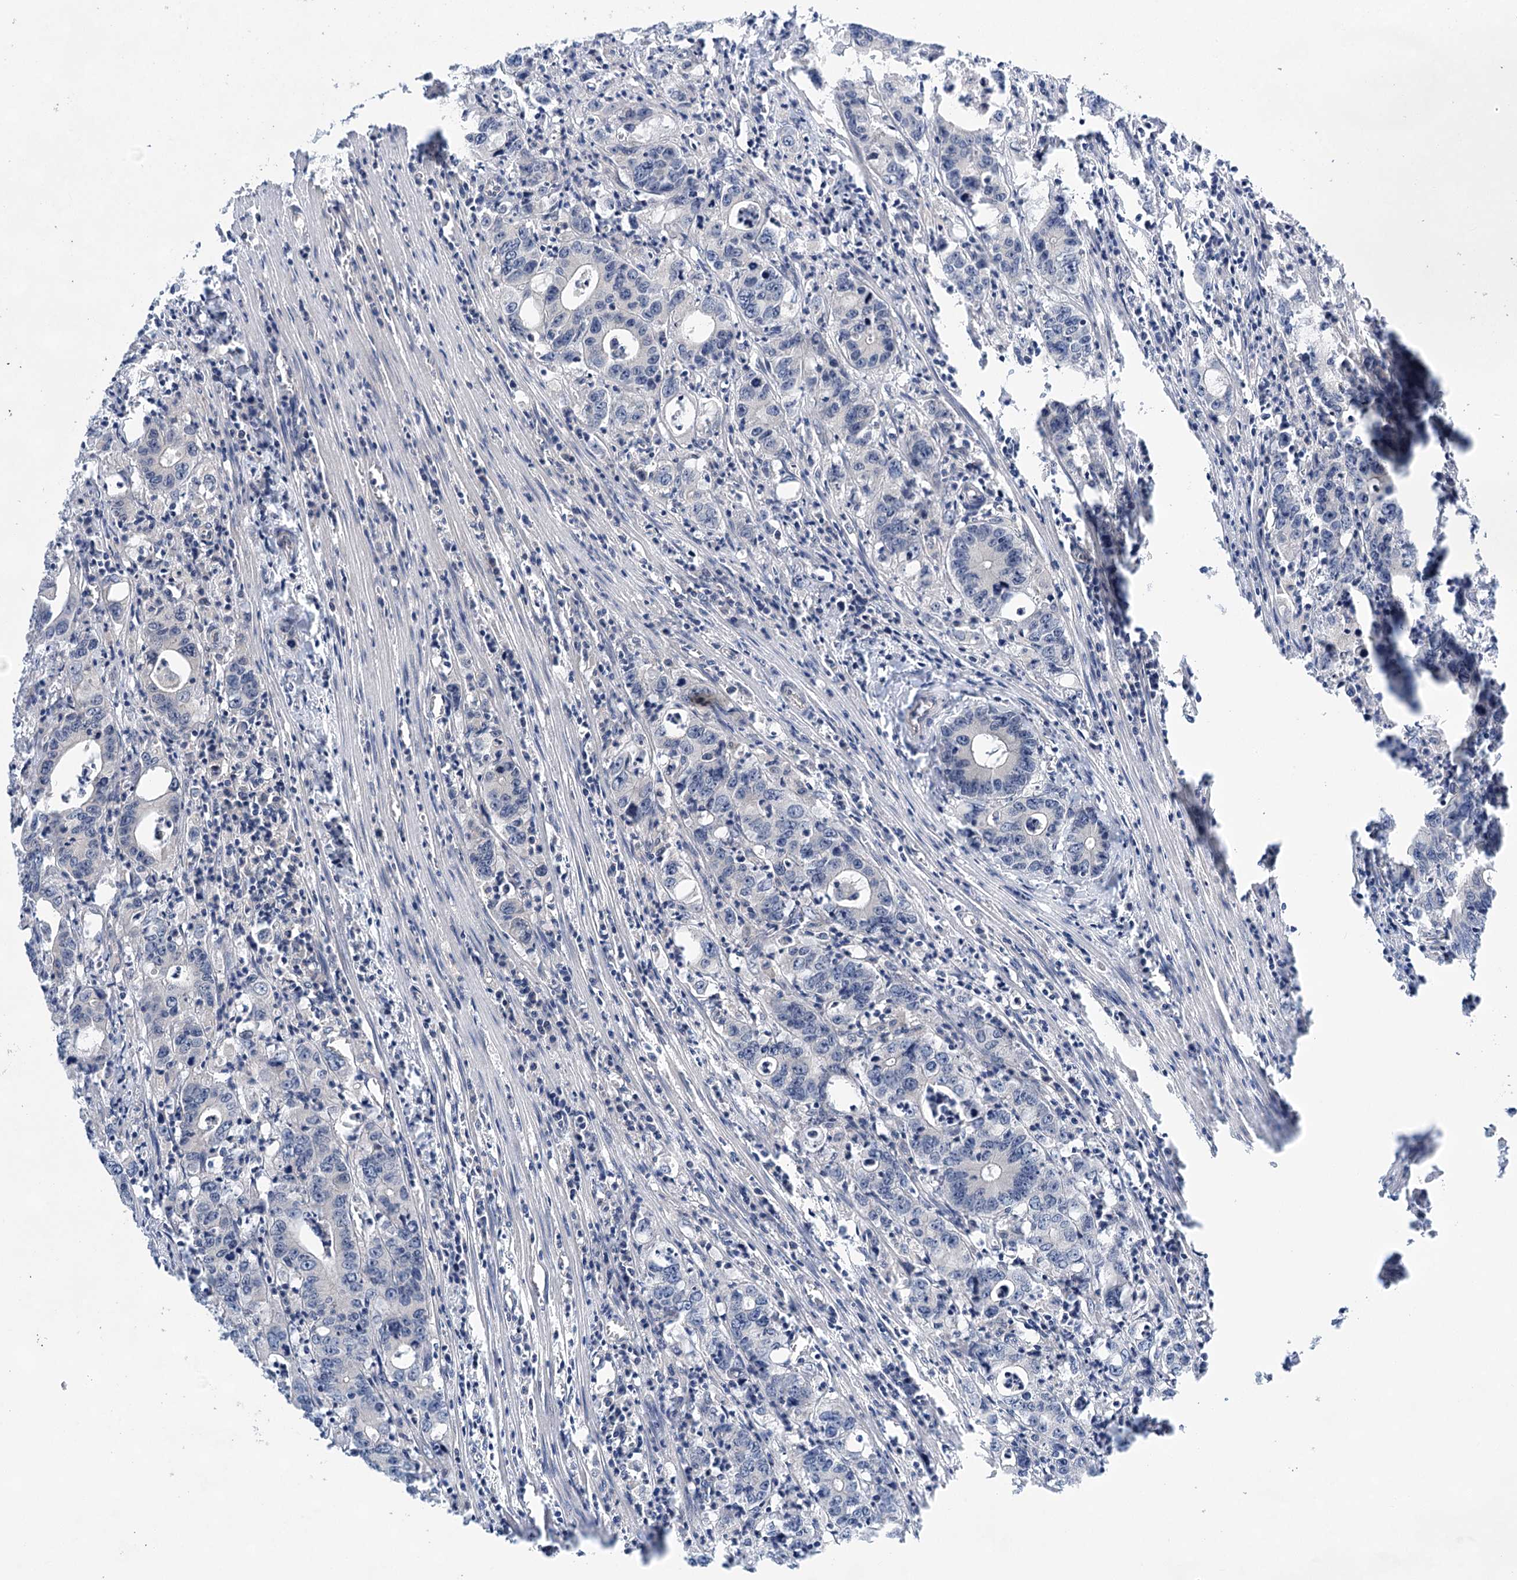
{"staining": {"intensity": "negative", "quantity": "none", "location": "none"}, "tissue": "colorectal cancer", "cell_type": "Tumor cells", "image_type": "cancer", "snomed": [{"axis": "morphology", "description": "Adenocarcinoma, NOS"}, {"axis": "topography", "description": "Colon"}], "caption": "A micrograph of human colorectal cancer (adenocarcinoma) is negative for staining in tumor cells. (DAB (3,3'-diaminobenzidine) immunohistochemistry (IHC), high magnification).", "gene": "LALBA", "patient": {"sex": "female", "age": 75}}